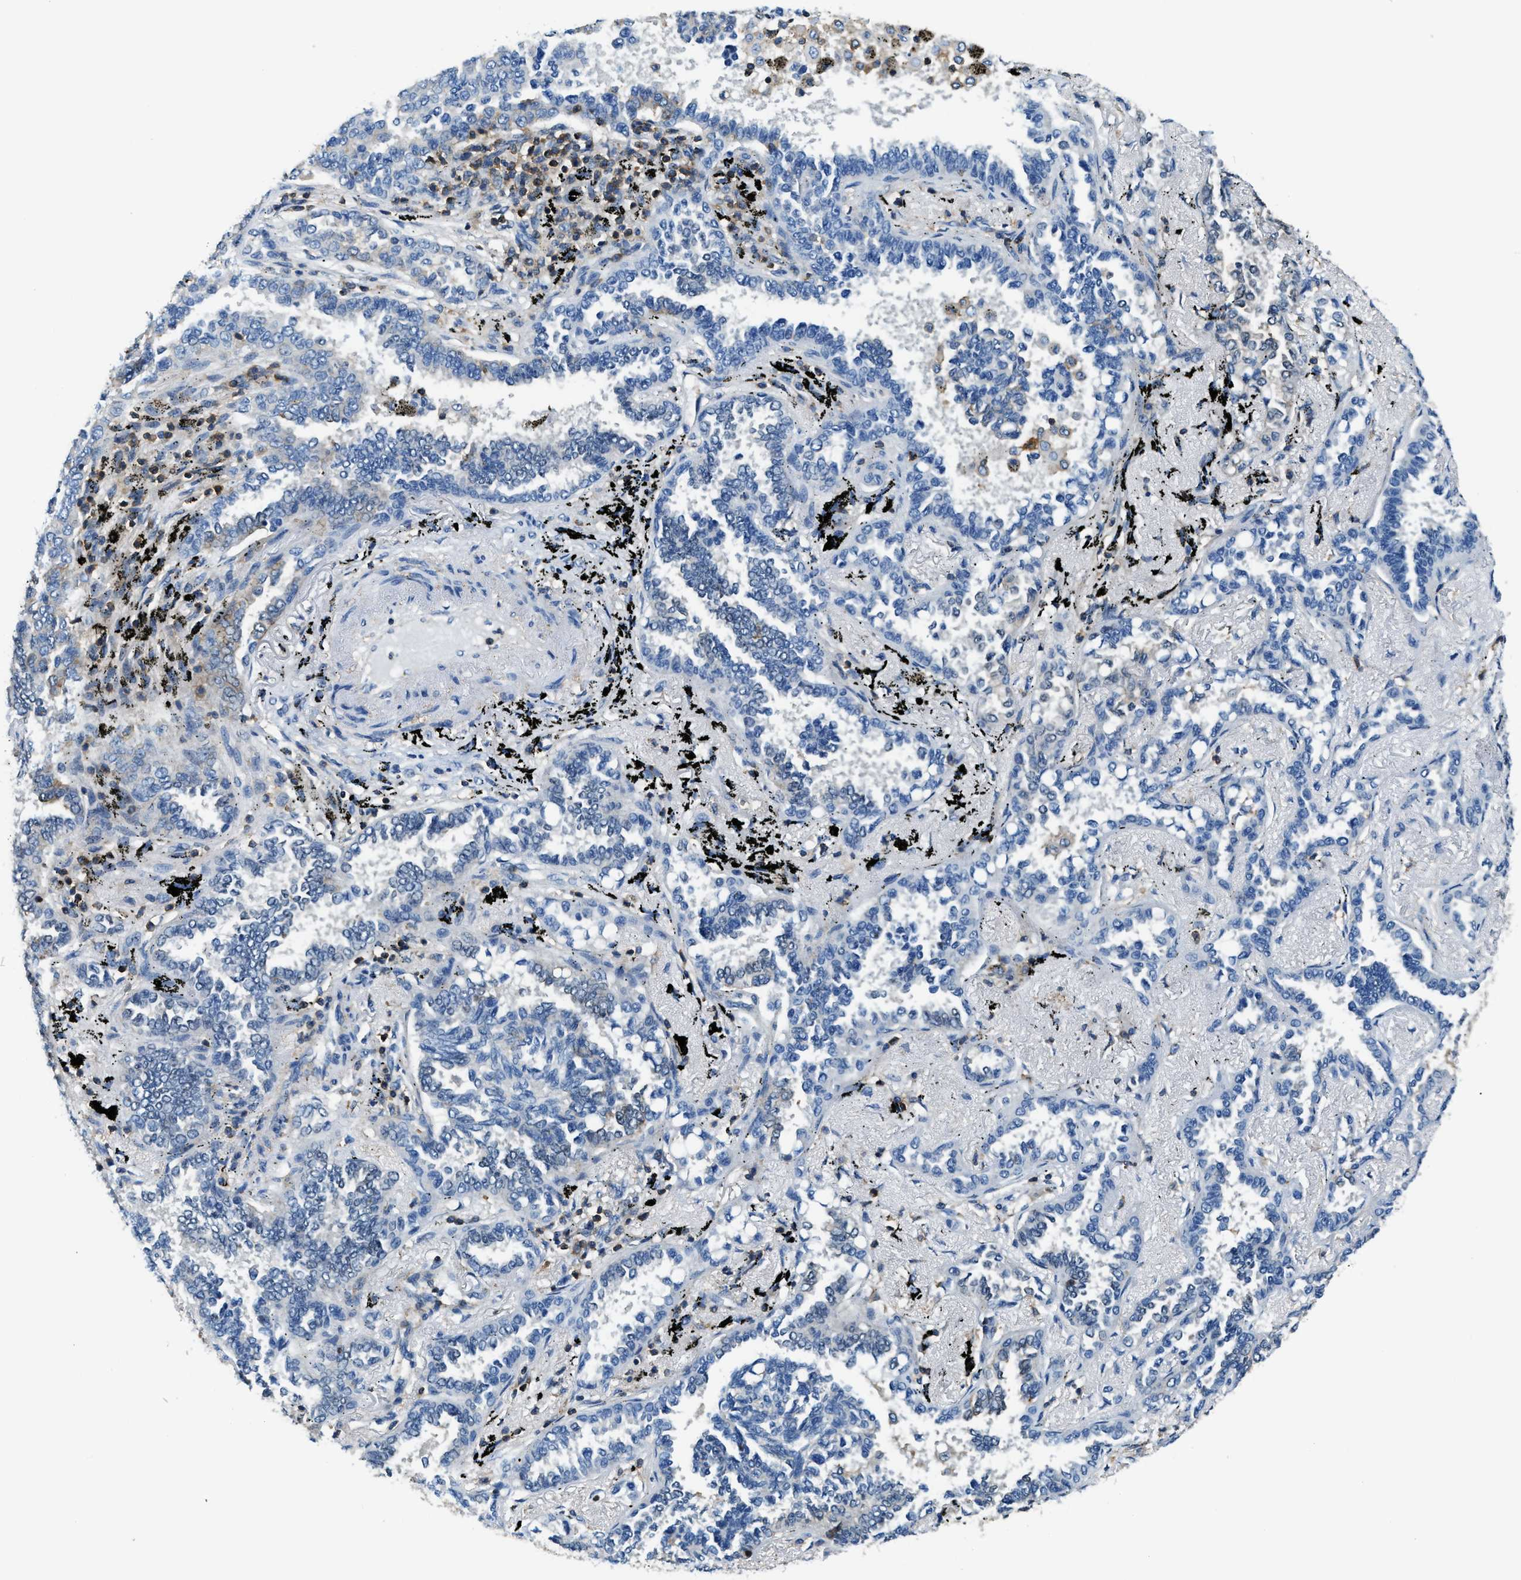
{"staining": {"intensity": "negative", "quantity": "none", "location": "none"}, "tissue": "lung cancer", "cell_type": "Tumor cells", "image_type": "cancer", "snomed": [{"axis": "morphology", "description": "Adenocarcinoma, NOS"}, {"axis": "topography", "description": "Lung"}], "caption": "Image shows no significant protein positivity in tumor cells of lung cancer (adenocarcinoma). (DAB IHC with hematoxylin counter stain).", "gene": "MYO1G", "patient": {"sex": "male", "age": 59}}